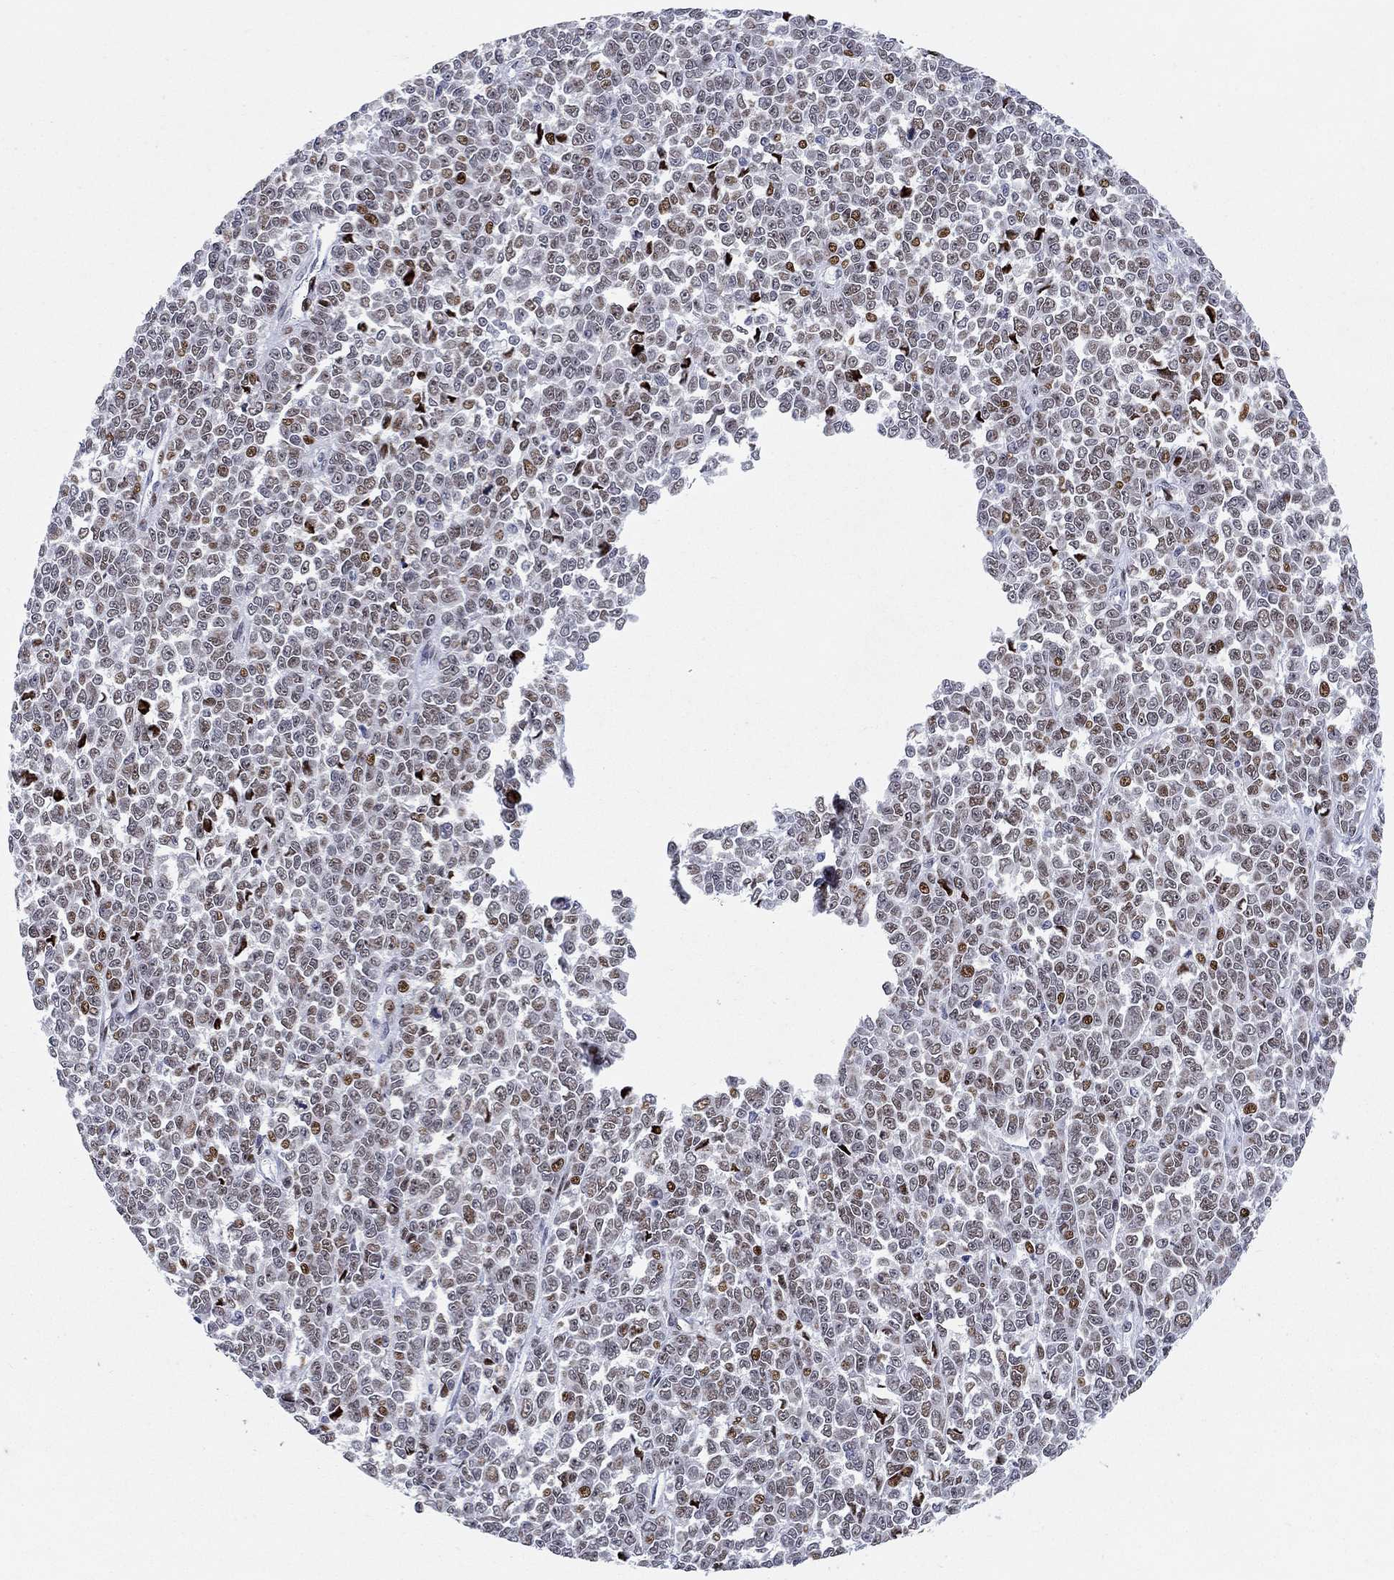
{"staining": {"intensity": "strong", "quantity": ">75%", "location": "nuclear"}, "tissue": "melanoma", "cell_type": "Tumor cells", "image_type": "cancer", "snomed": [{"axis": "morphology", "description": "Malignant melanoma, NOS"}, {"axis": "topography", "description": "Skin"}], "caption": "High-power microscopy captured an immunohistochemistry histopathology image of melanoma, revealing strong nuclear positivity in approximately >75% of tumor cells.", "gene": "RAPGEF5", "patient": {"sex": "female", "age": 95}}